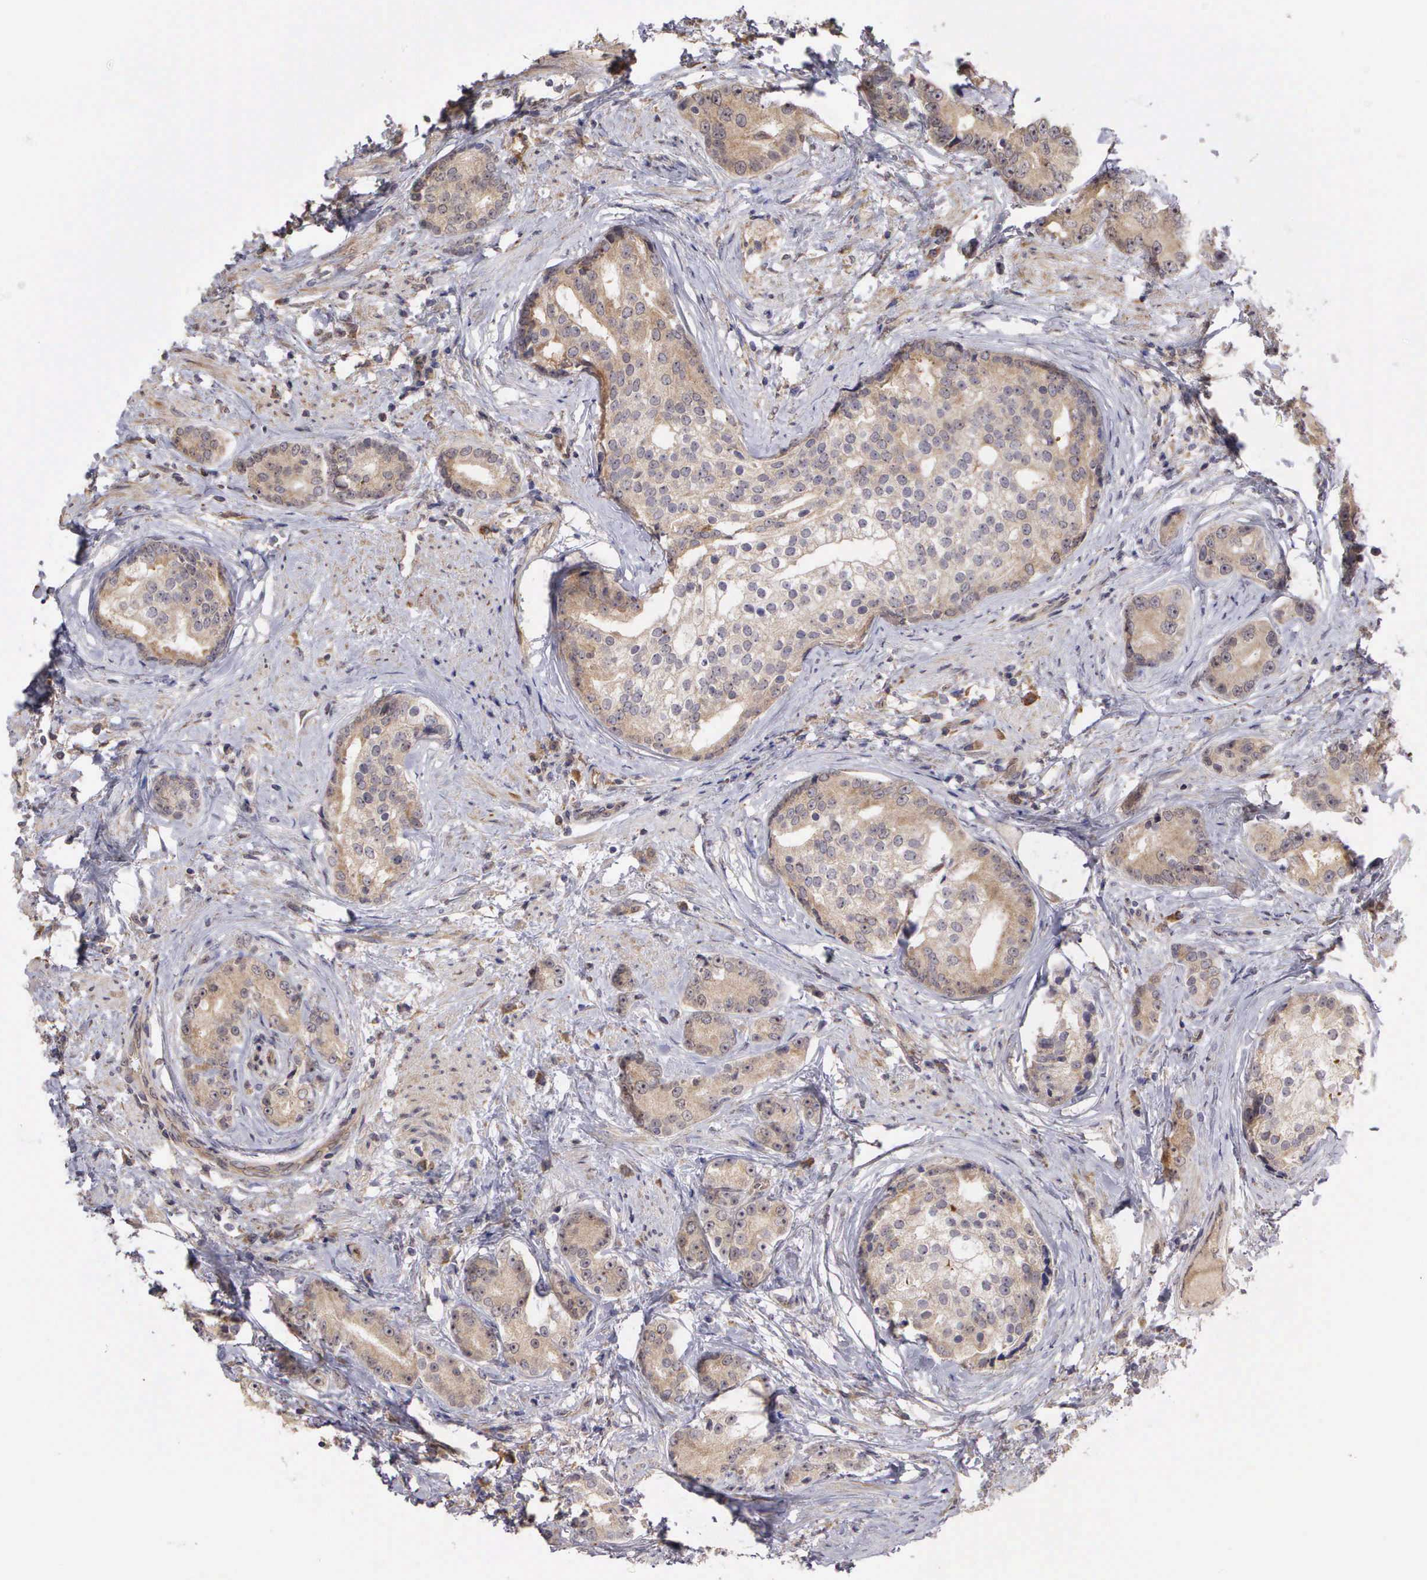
{"staining": {"intensity": "weak", "quantity": ">75%", "location": "cytoplasmic/membranous"}, "tissue": "prostate cancer", "cell_type": "Tumor cells", "image_type": "cancer", "snomed": [{"axis": "morphology", "description": "Adenocarcinoma, Medium grade"}, {"axis": "topography", "description": "Prostate"}], "caption": "A high-resolution micrograph shows IHC staining of prostate cancer, which displays weak cytoplasmic/membranous positivity in approximately >75% of tumor cells.", "gene": "DNAJB7", "patient": {"sex": "male", "age": 59}}